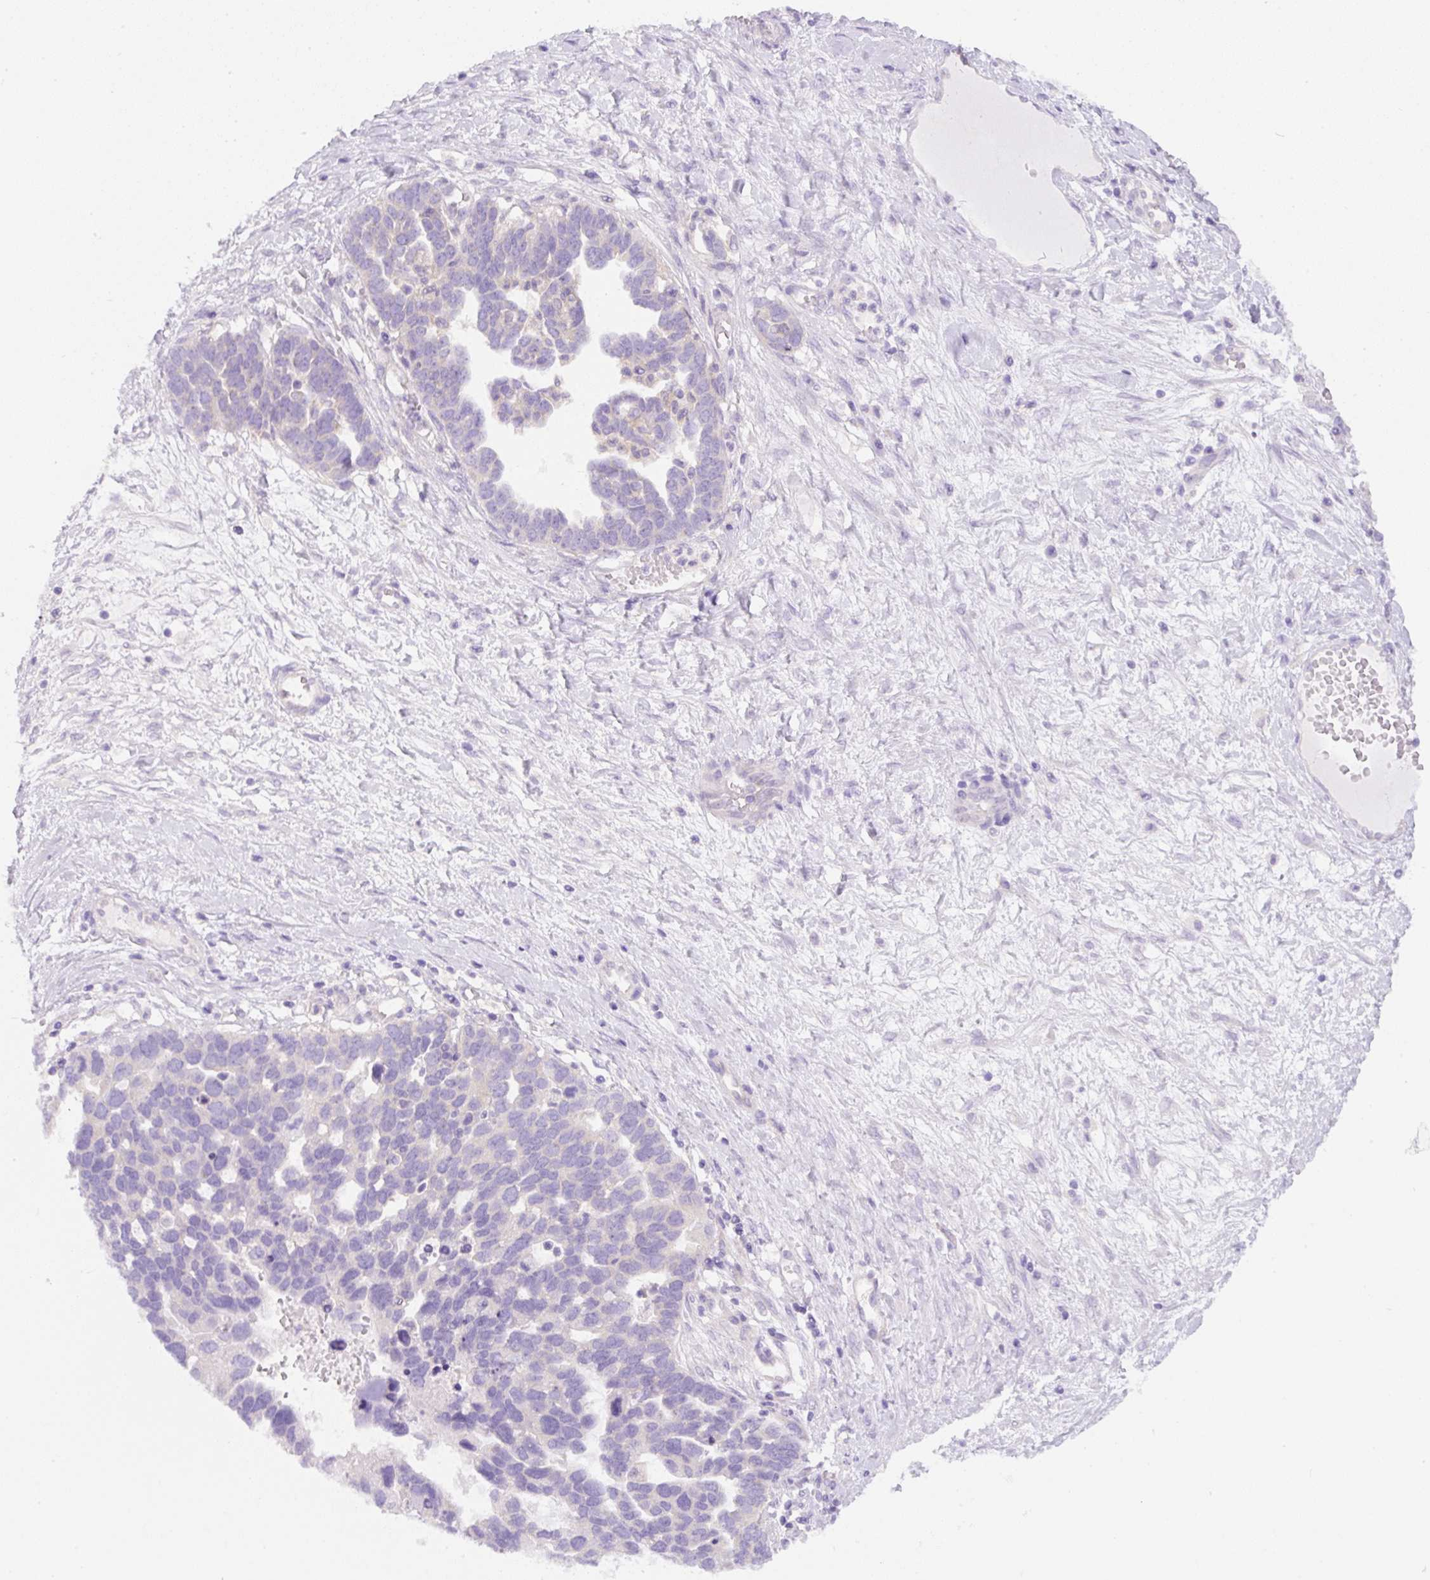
{"staining": {"intensity": "negative", "quantity": "none", "location": "none"}, "tissue": "ovarian cancer", "cell_type": "Tumor cells", "image_type": "cancer", "snomed": [{"axis": "morphology", "description": "Cystadenocarcinoma, serous, NOS"}, {"axis": "topography", "description": "Ovary"}], "caption": "Tumor cells show no significant protein expression in ovarian serous cystadenocarcinoma.", "gene": "DAPK1", "patient": {"sex": "female", "age": 54}}